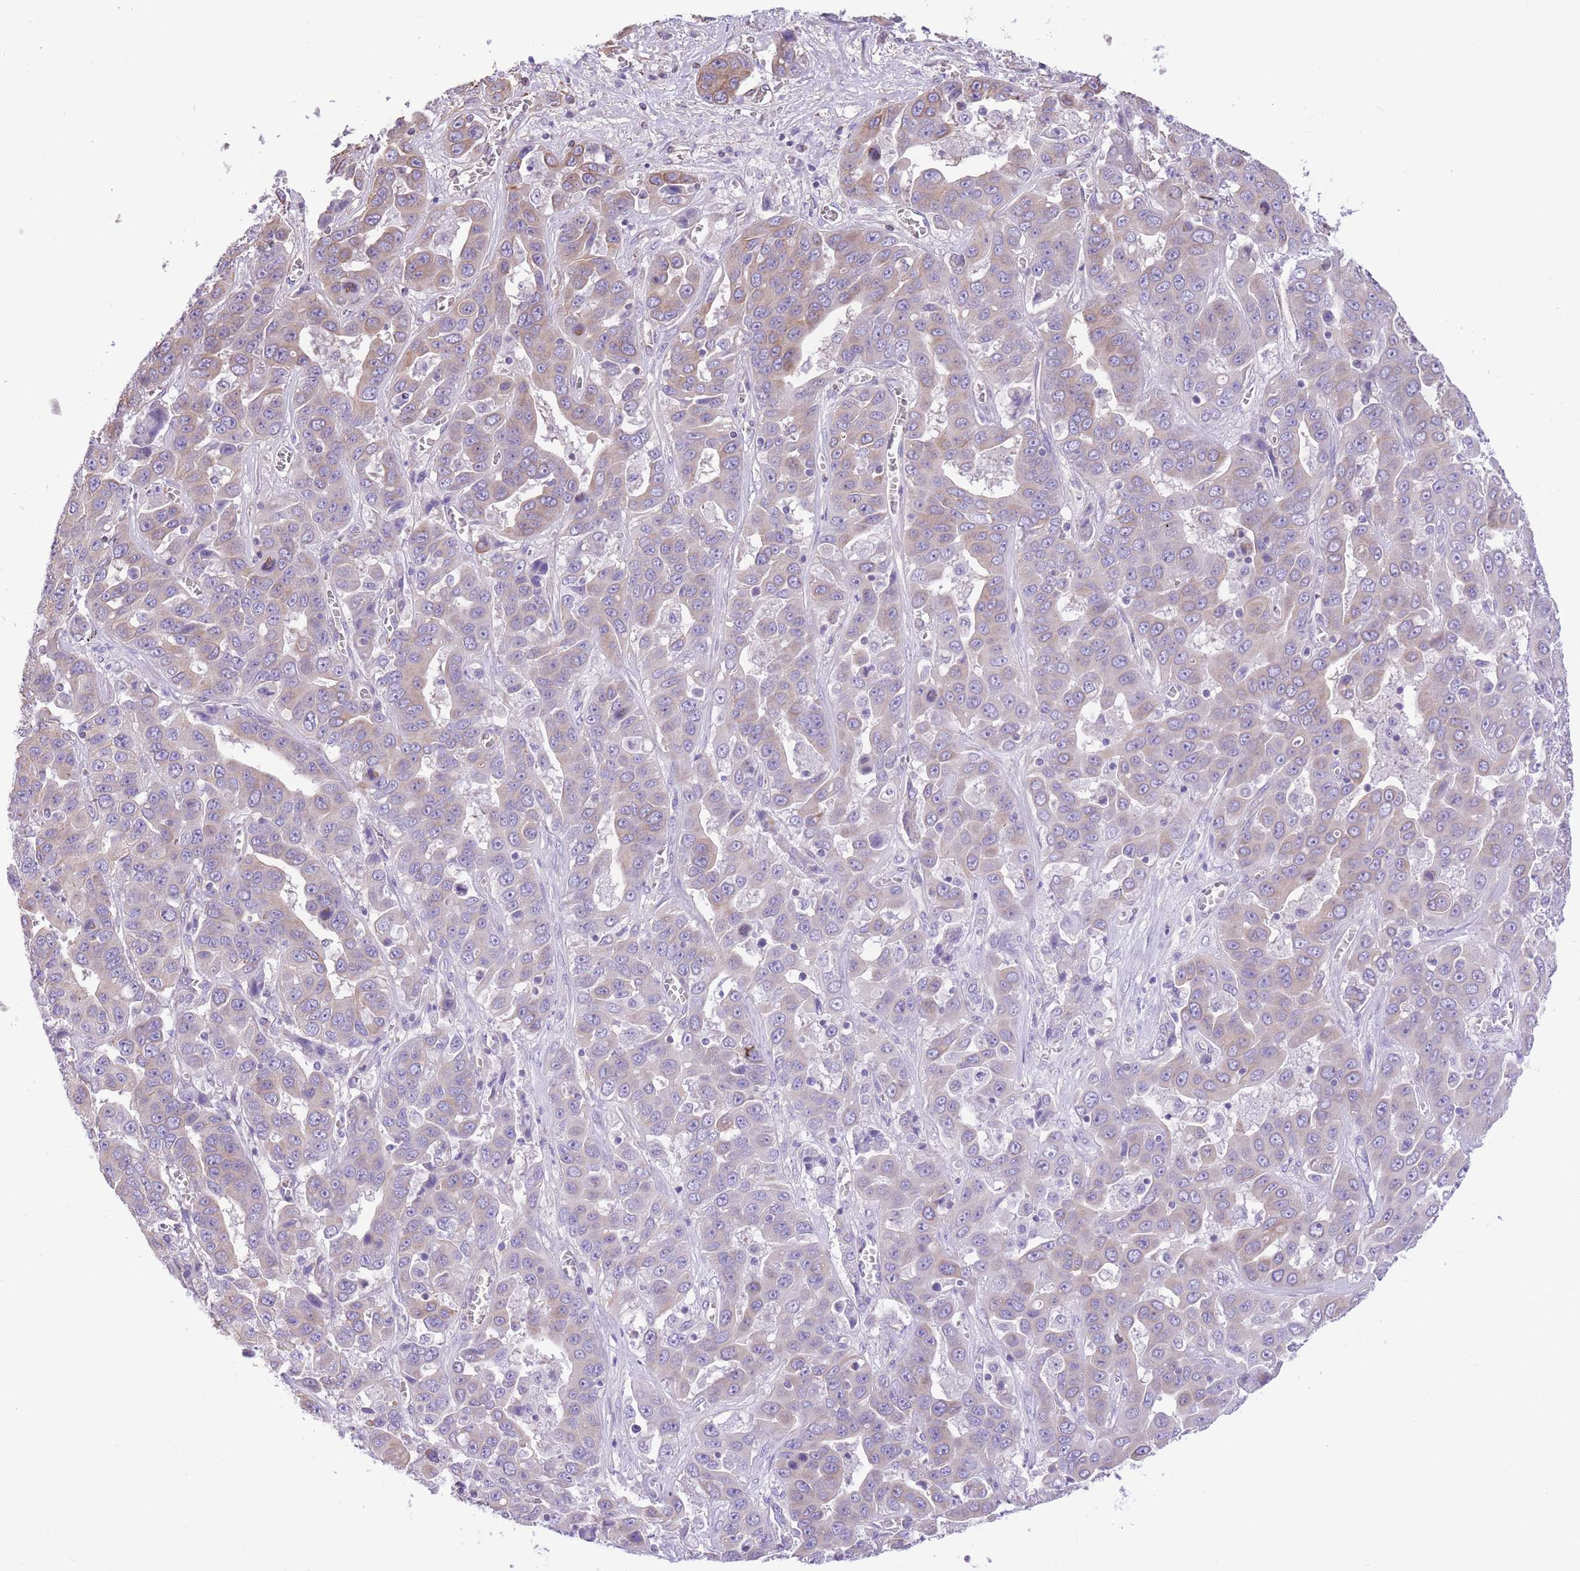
{"staining": {"intensity": "weak", "quantity": "25%-75%", "location": "cytoplasmic/membranous"}, "tissue": "liver cancer", "cell_type": "Tumor cells", "image_type": "cancer", "snomed": [{"axis": "morphology", "description": "Cholangiocarcinoma"}, {"axis": "topography", "description": "Liver"}], "caption": "A photomicrograph showing weak cytoplasmic/membranous staining in about 25%-75% of tumor cells in liver cholangiocarcinoma, as visualized by brown immunohistochemical staining.", "gene": "RHOU", "patient": {"sex": "female", "age": 52}}